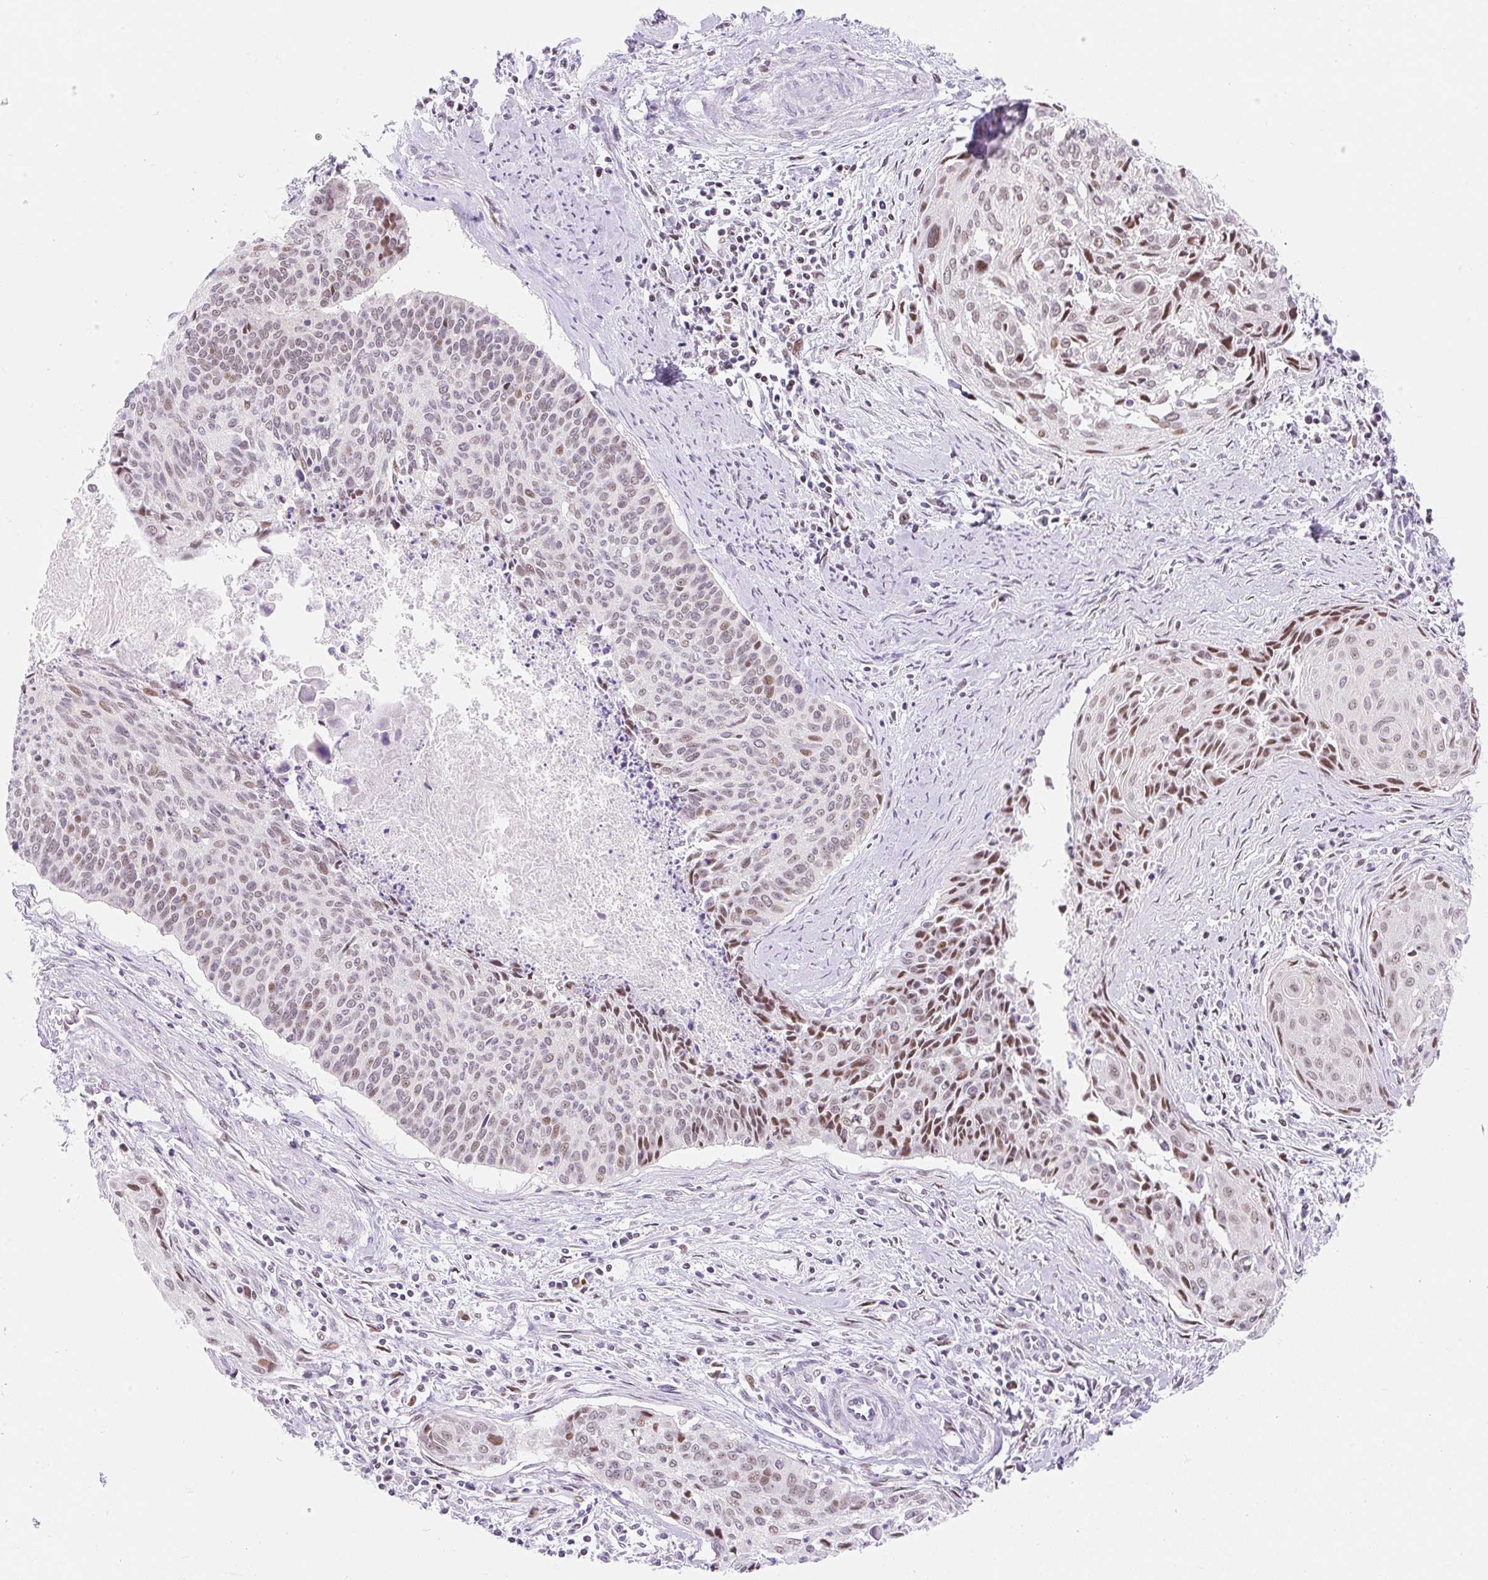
{"staining": {"intensity": "moderate", "quantity": "25%-75%", "location": "nuclear"}, "tissue": "cervical cancer", "cell_type": "Tumor cells", "image_type": "cancer", "snomed": [{"axis": "morphology", "description": "Squamous cell carcinoma, NOS"}, {"axis": "topography", "description": "Cervix"}], "caption": "A medium amount of moderate nuclear staining is identified in about 25%-75% of tumor cells in cervical cancer (squamous cell carcinoma) tissue. Nuclei are stained in blue.", "gene": "H2BW1", "patient": {"sex": "female", "age": 55}}